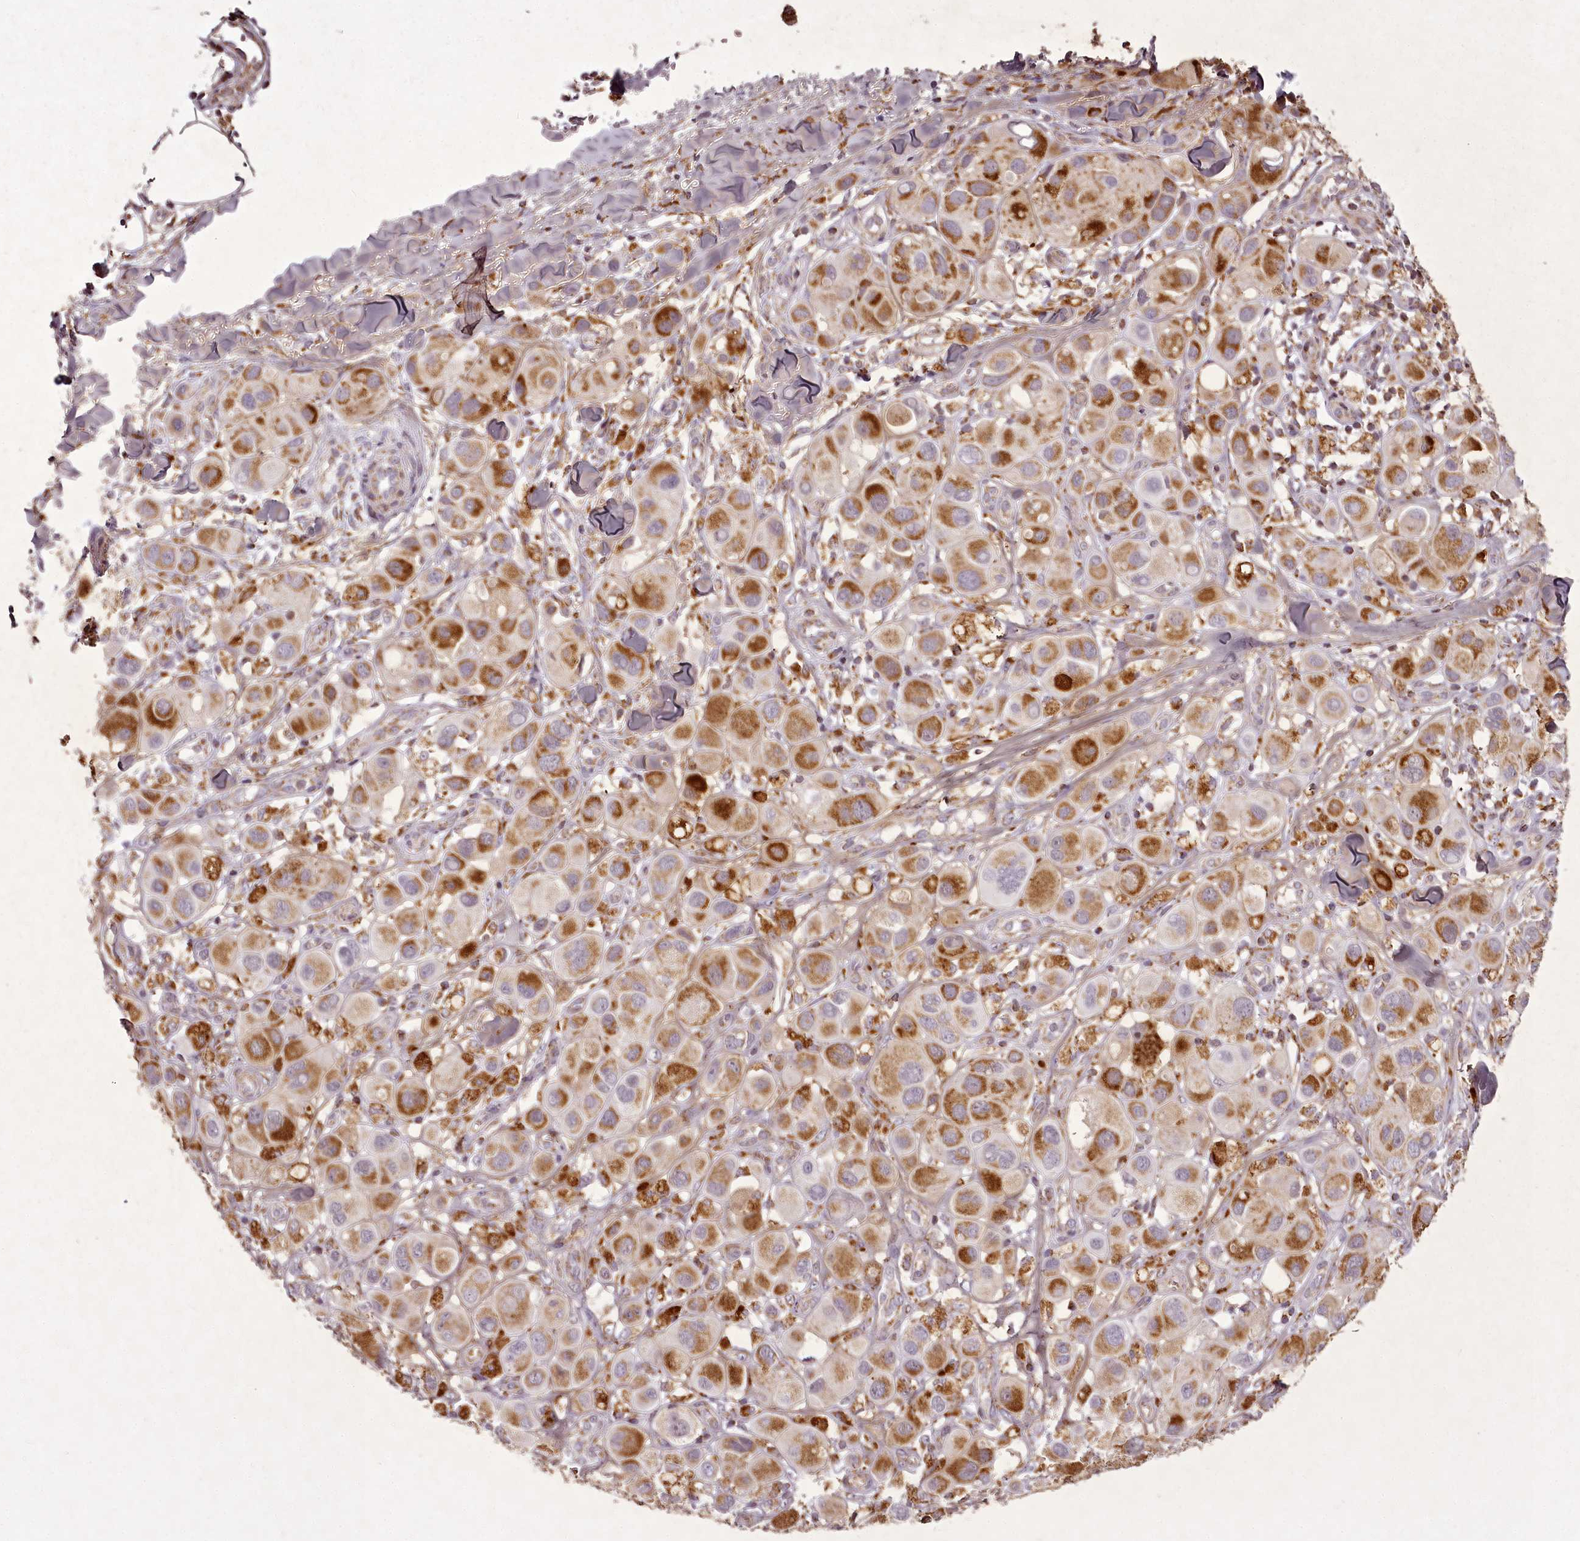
{"staining": {"intensity": "strong", "quantity": ">75%", "location": "cytoplasmic/membranous"}, "tissue": "melanoma", "cell_type": "Tumor cells", "image_type": "cancer", "snomed": [{"axis": "morphology", "description": "Malignant melanoma, Metastatic site"}, {"axis": "topography", "description": "Skin"}], "caption": "This is a histology image of immunohistochemistry (IHC) staining of melanoma, which shows strong expression in the cytoplasmic/membranous of tumor cells.", "gene": "CHCHD2", "patient": {"sex": "male", "age": 41}}